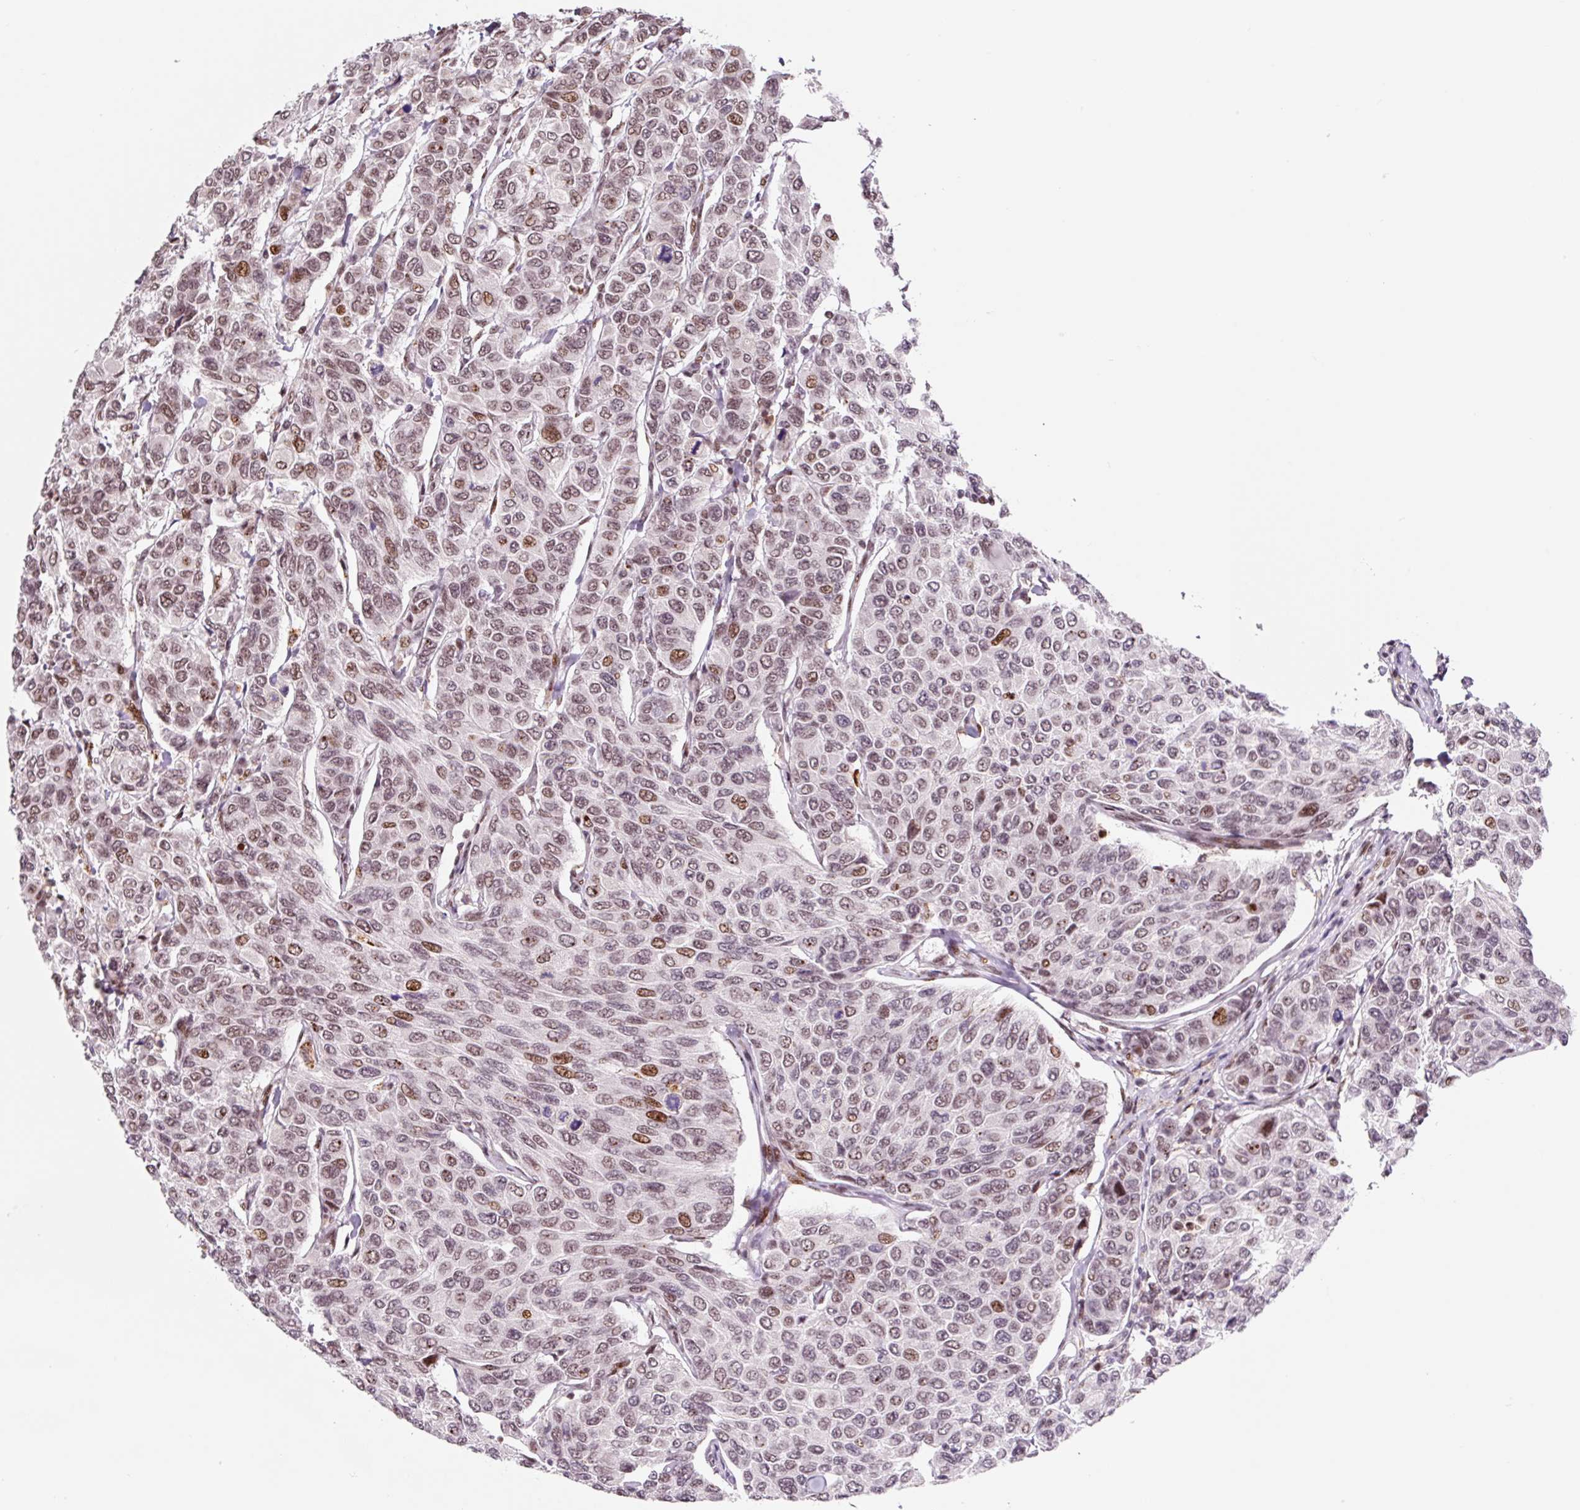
{"staining": {"intensity": "moderate", "quantity": "25%-75%", "location": "nuclear"}, "tissue": "breast cancer", "cell_type": "Tumor cells", "image_type": "cancer", "snomed": [{"axis": "morphology", "description": "Duct carcinoma"}, {"axis": "topography", "description": "Breast"}], "caption": "IHC of human breast cancer (invasive ductal carcinoma) shows medium levels of moderate nuclear positivity in approximately 25%-75% of tumor cells.", "gene": "CCNL2", "patient": {"sex": "female", "age": 55}}